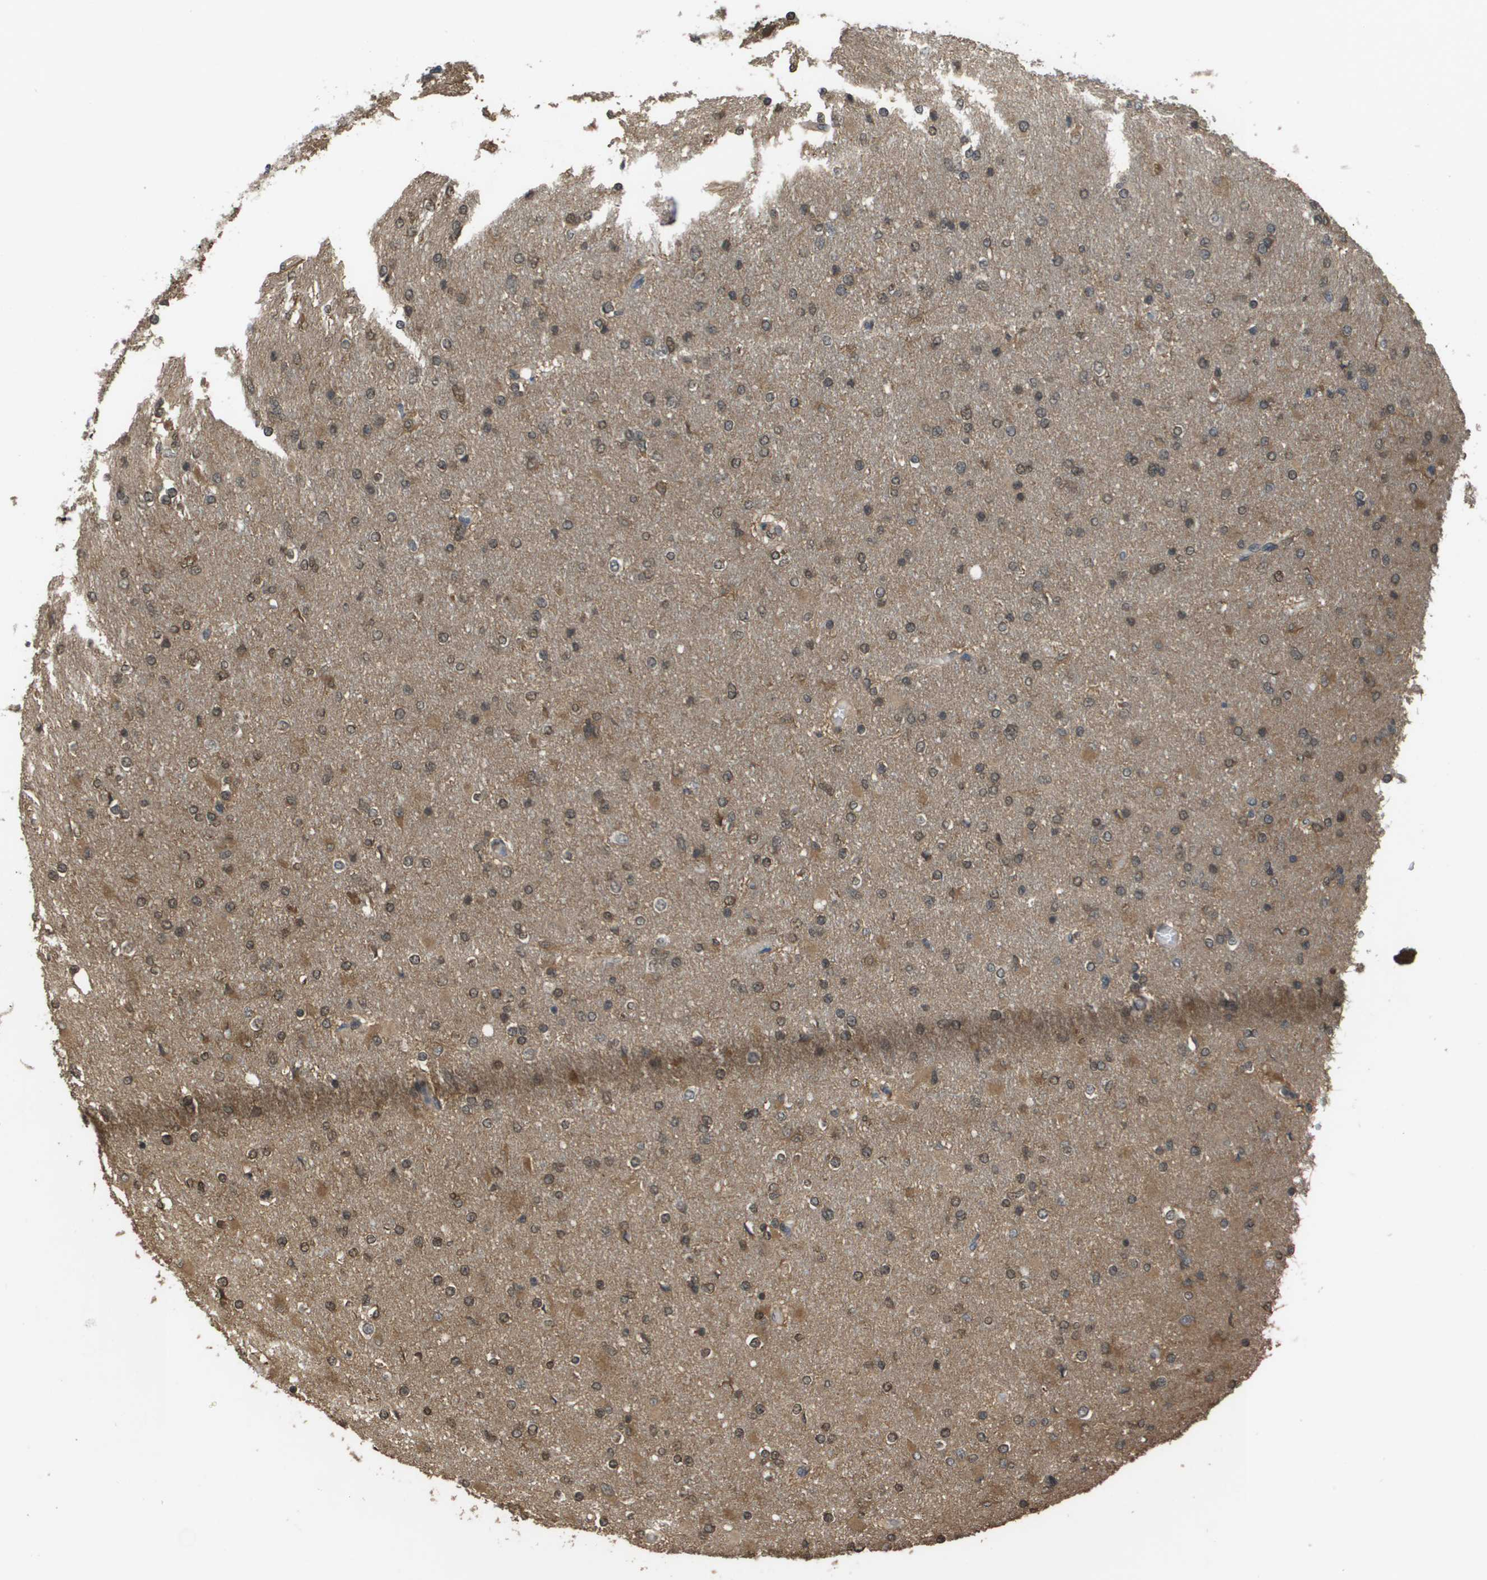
{"staining": {"intensity": "weak", "quantity": "25%-75%", "location": "cytoplasmic/membranous,nuclear"}, "tissue": "glioma", "cell_type": "Tumor cells", "image_type": "cancer", "snomed": [{"axis": "morphology", "description": "Glioma, malignant, High grade"}, {"axis": "topography", "description": "Cerebral cortex"}], "caption": "DAB (3,3'-diaminobenzidine) immunohistochemical staining of glioma displays weak cytoplasmic/membranous and nuclear protein staining in approximately 25%-75% of tumor cells.", "gene": "NDRG2", "patient": {"sex": "female", "age": 36}}